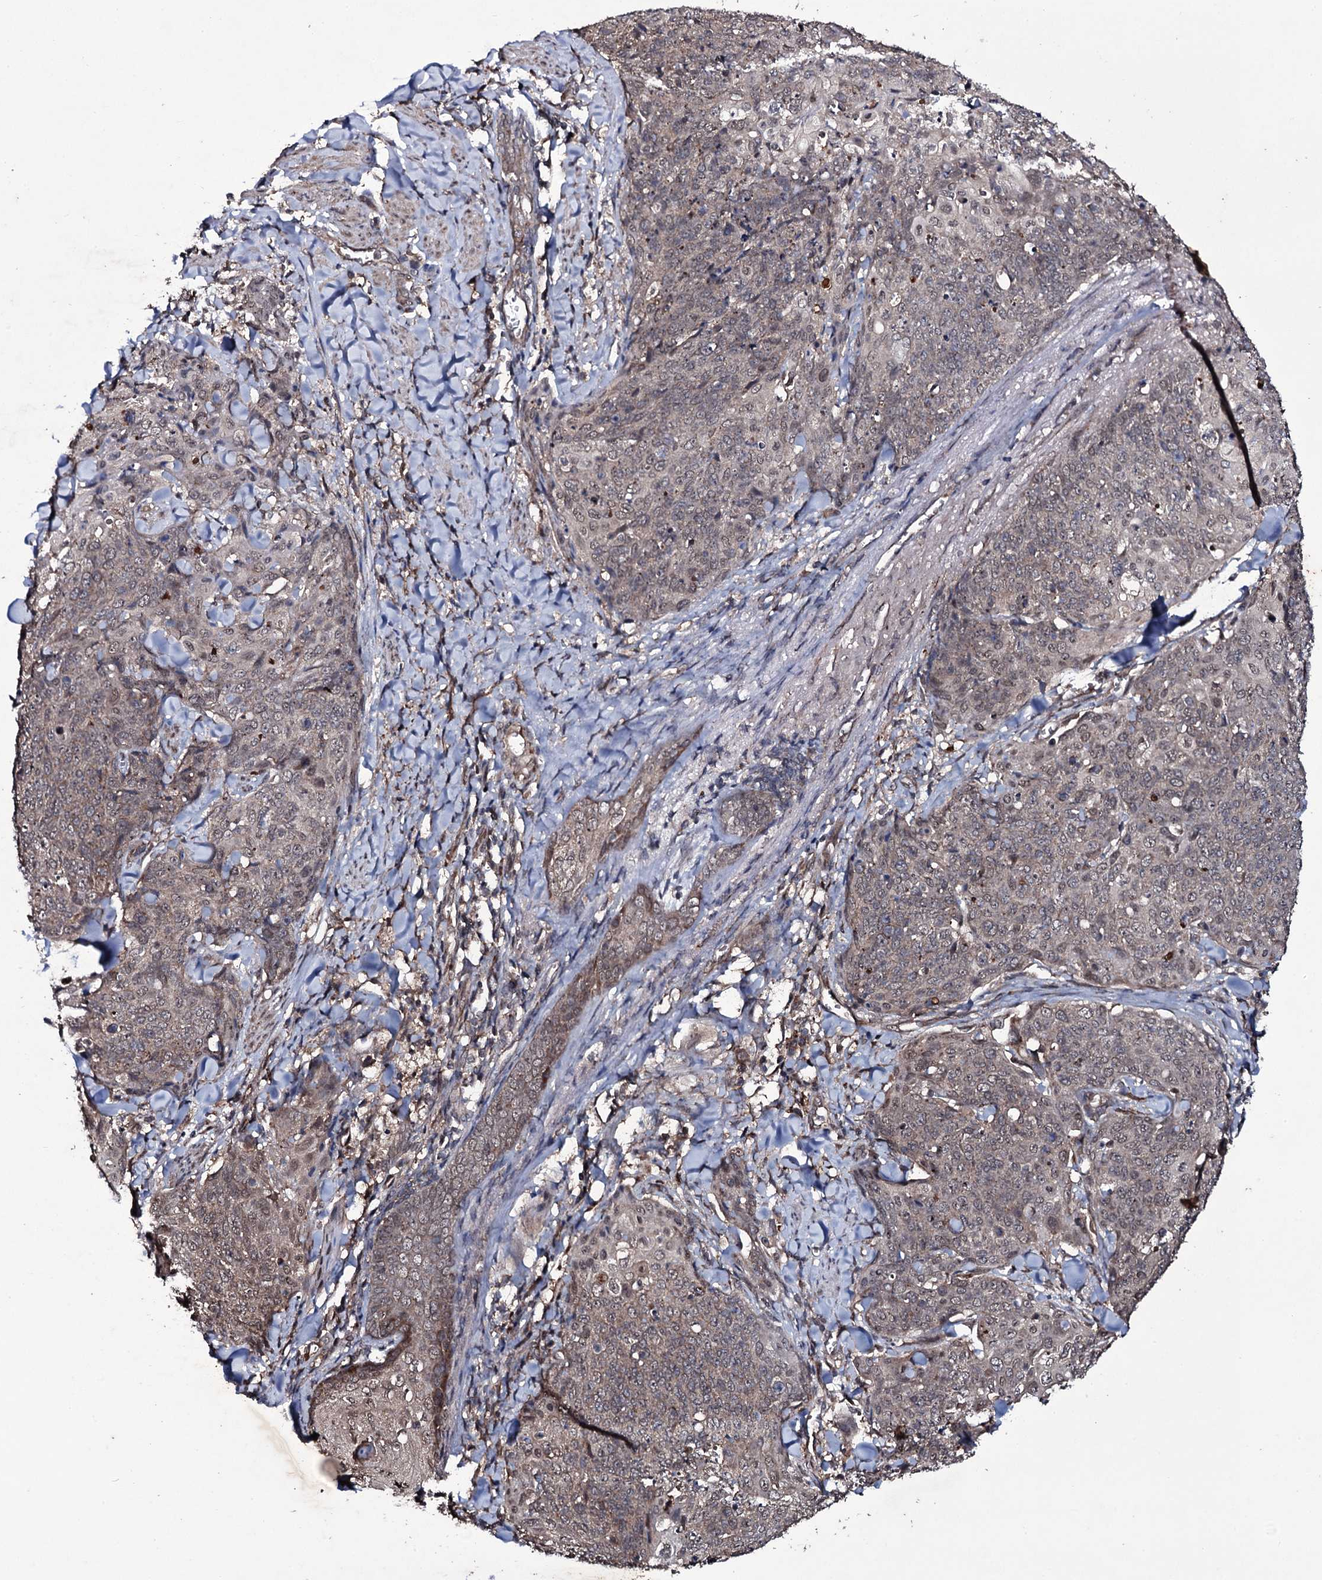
{"staining": {"intensity": "weak", "quantity": "<25%", "location": "cytoplasmic/membranous"}, "tissue": "skin cancer", "cell_type": "Tumor cells", "image_type": "cancer", "snomed": [{"axis": "morphology", "description": "Squamous cell carcinoma, NOS"}, {"axis": "topography", "description": "Skin"}, {"axis": "topography", "description": "Vulva"}], "caption": "This is an immunohistochemistry (IHC) image of human skin cancer (squamous cell carcinoma). There is no positivity in tumor cells.", "gene": "MRPS31", "patient": {"sex": "female", "age": 85}}